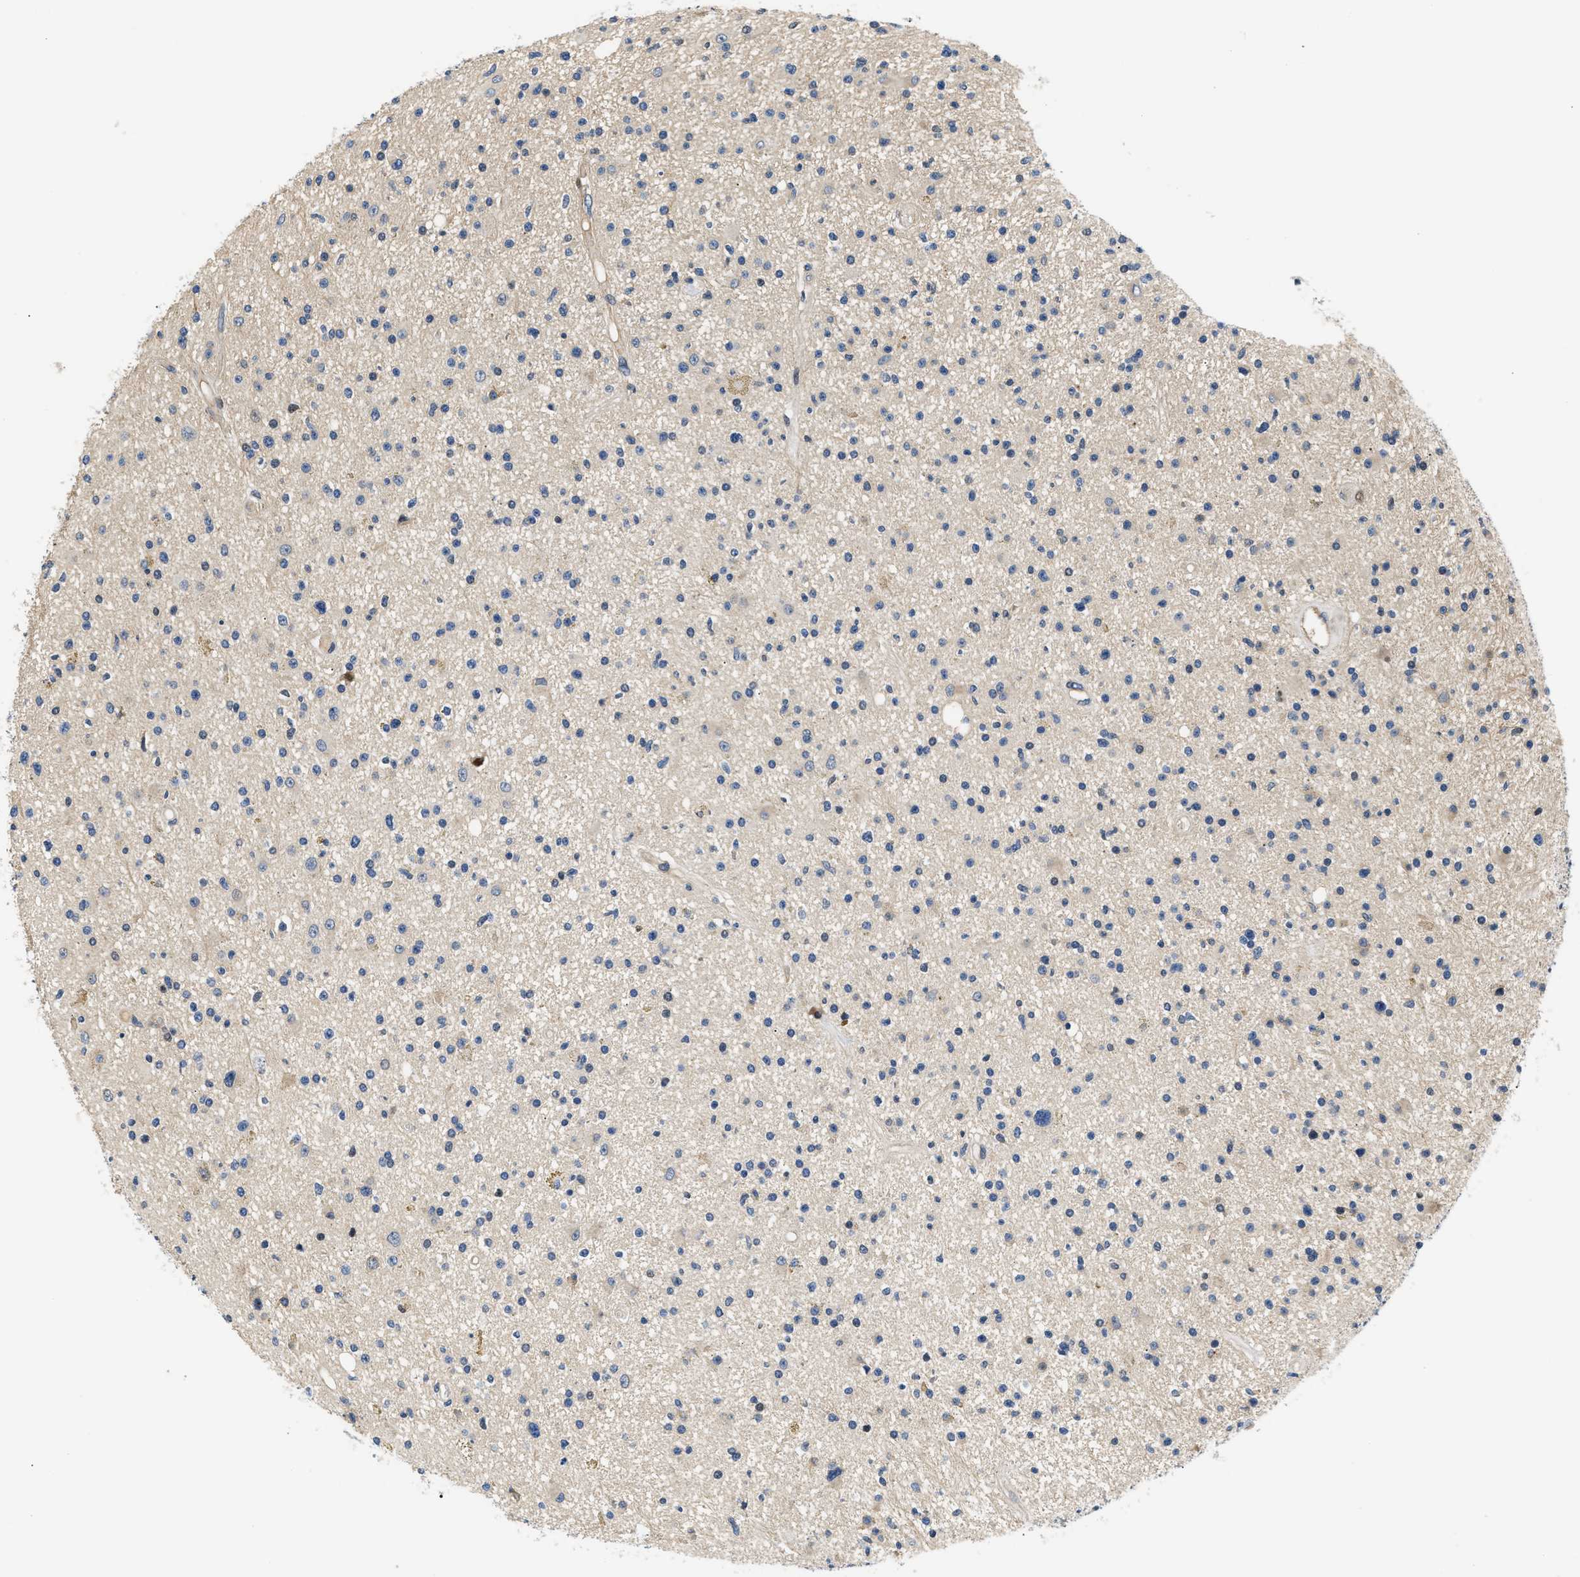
{"staining": {"intensity": "negative", "quantity": "none", "location": "none"}, "tissue": "glioma", "cell_type": "Tumor cells", "image_type": "cancer", "snomed": [{"axis": "morphology", "description": "Glioma, malignant, High grade"}, {"axis": "topography", "description": "Brain"}], "caption": "This is an immunohistochemistry (IHC) histopathology image of human malignant glioma (high-grade). There is no staining in tumor cells.", "gene": "TNIP2", "patient": {"sex": "male", "age": 33}}